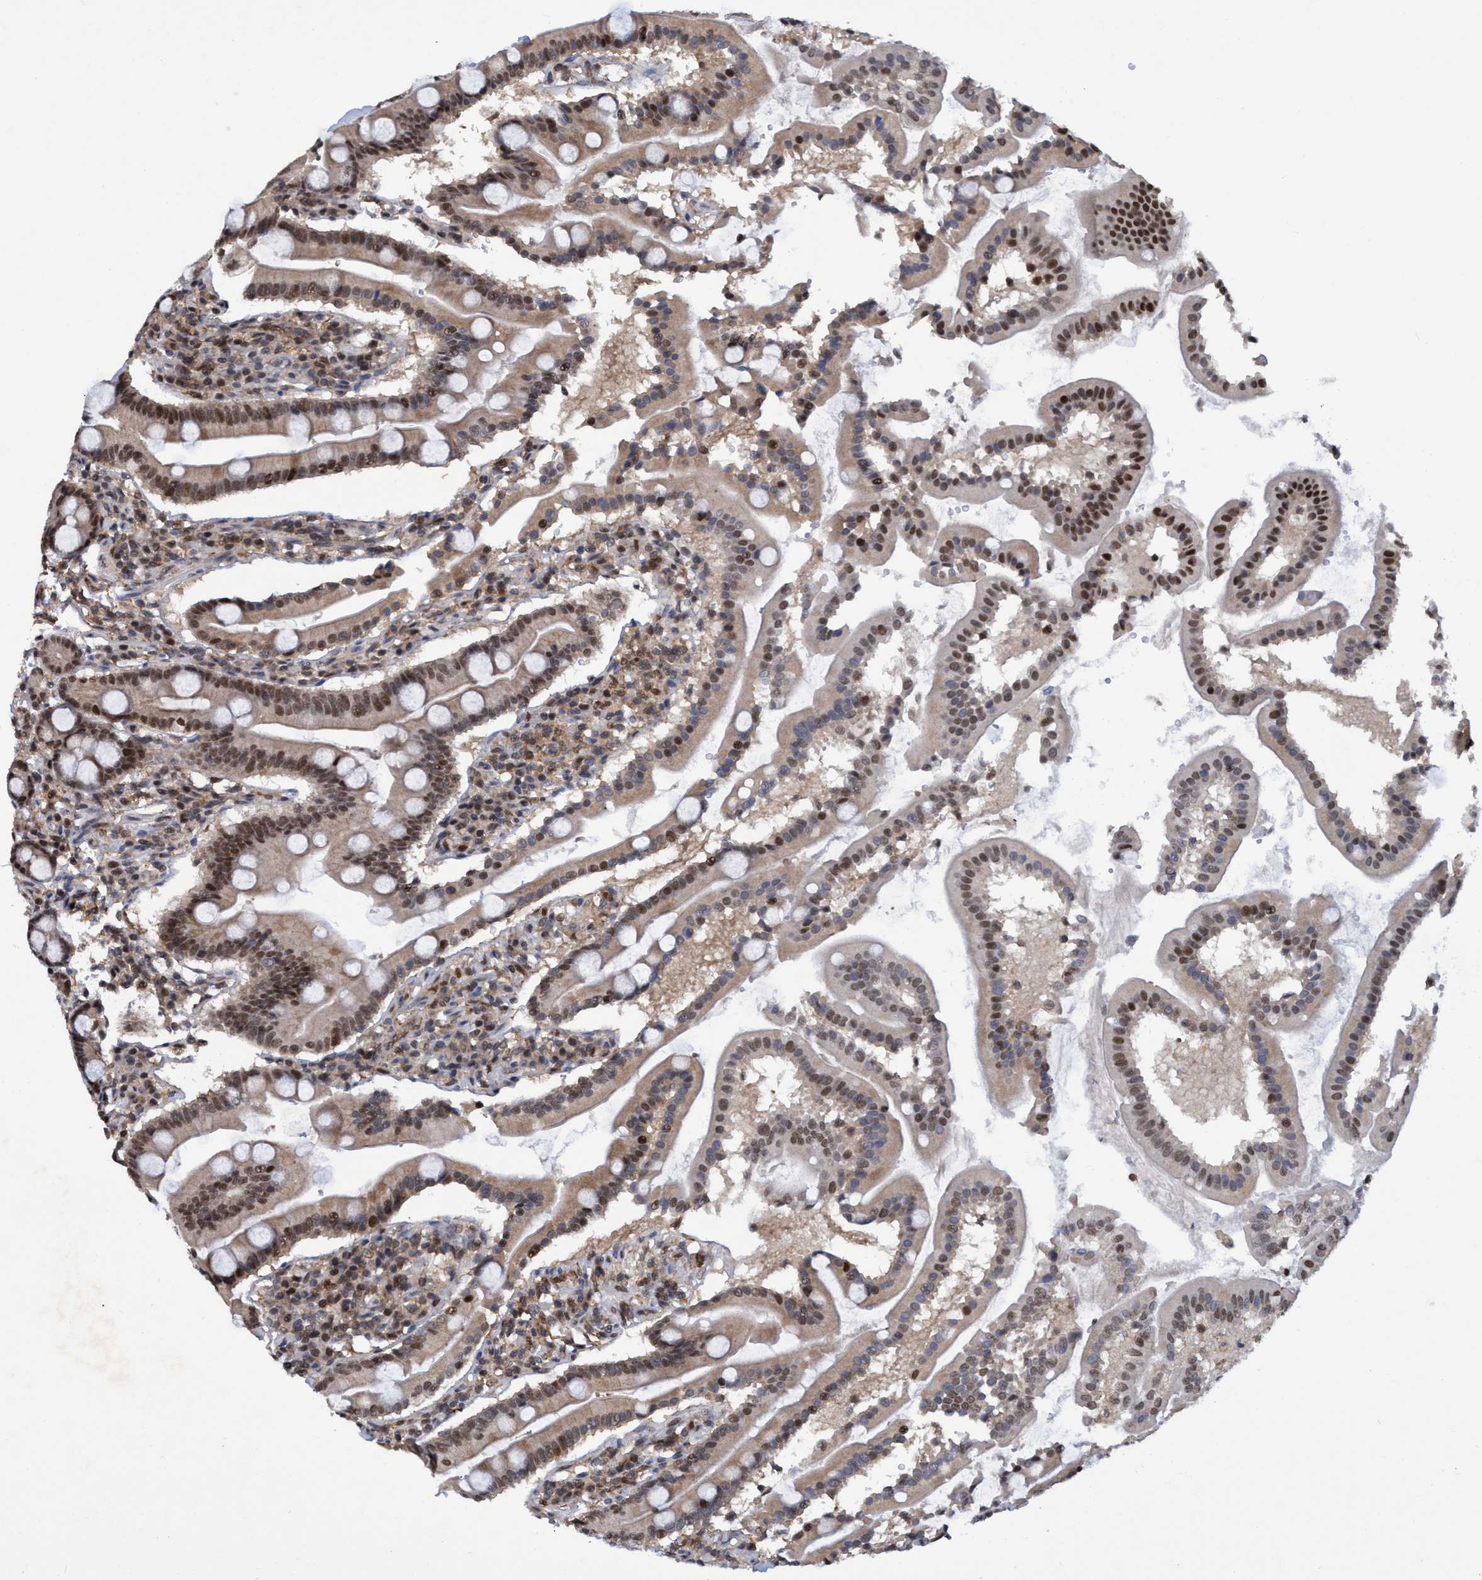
{"staining": {"intensity": "moderate", "quantity": ">75%", "location": "cytoplasmic/membranous,nuclear"}, "tissue": "duodenum", "cell_type": "Glandular cells", "image_type": "normal", "snomed": [{"axis": "morphology", "description": "Normal tissue, NOS"}, {"axis": "topography", "description": "Duodenum"}], "caption": "High-magnification brightfield microscopy of unremarkable duodenum stained with DAB (brown) and counterstained with hematoxylin (blue). glandular cells exhibit moderate cytoplasmic/membranous,nuclear staining is appreciated in about>75% of cells.", "gene": "GTF2F1", "patient": {"sex": "male", "age": 50}}